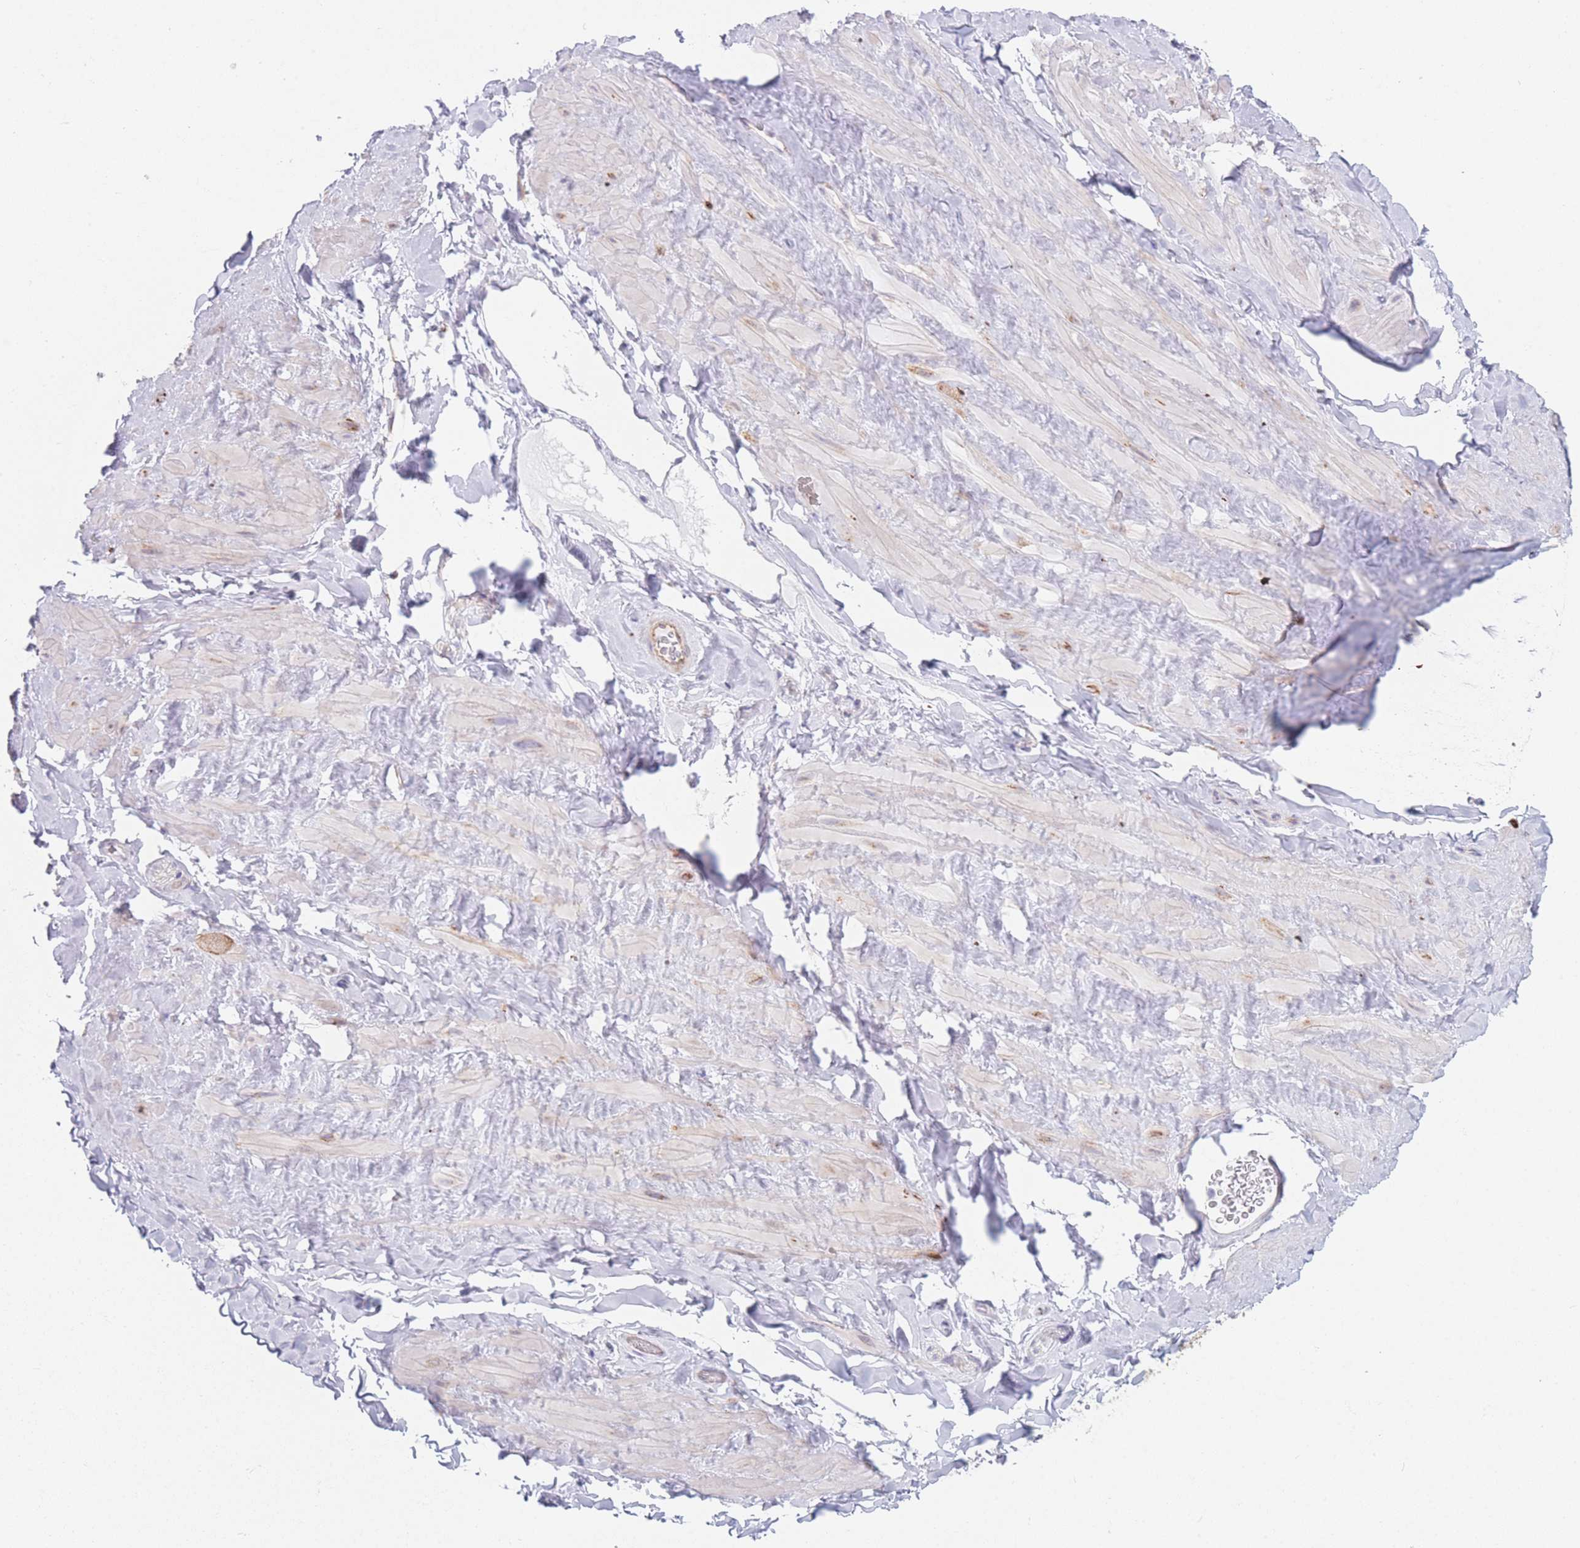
{"staining": {"intensity": "negative", "quantity": "none", "location": "none"}, "tissue": "adipose tissue", "cell_type": "Adipocytes", "image_type": "normal", "snomed": [{"axis": "morphology", "description": "Normal tissue, NOS"}, {"axis": "topography", "description": "Soft tissue"}, {"axis": "topography", "description": "Vascular tissue"}], "caption": "This micrograph is of unremarkable adipose tissue stained with immunohistochemistry to label a protein in brown with the nuclei are counter-stained blue. There is no expression in adipocytes.", "gene": "AK9", "patient": {"sex": "male", "age": 41}}